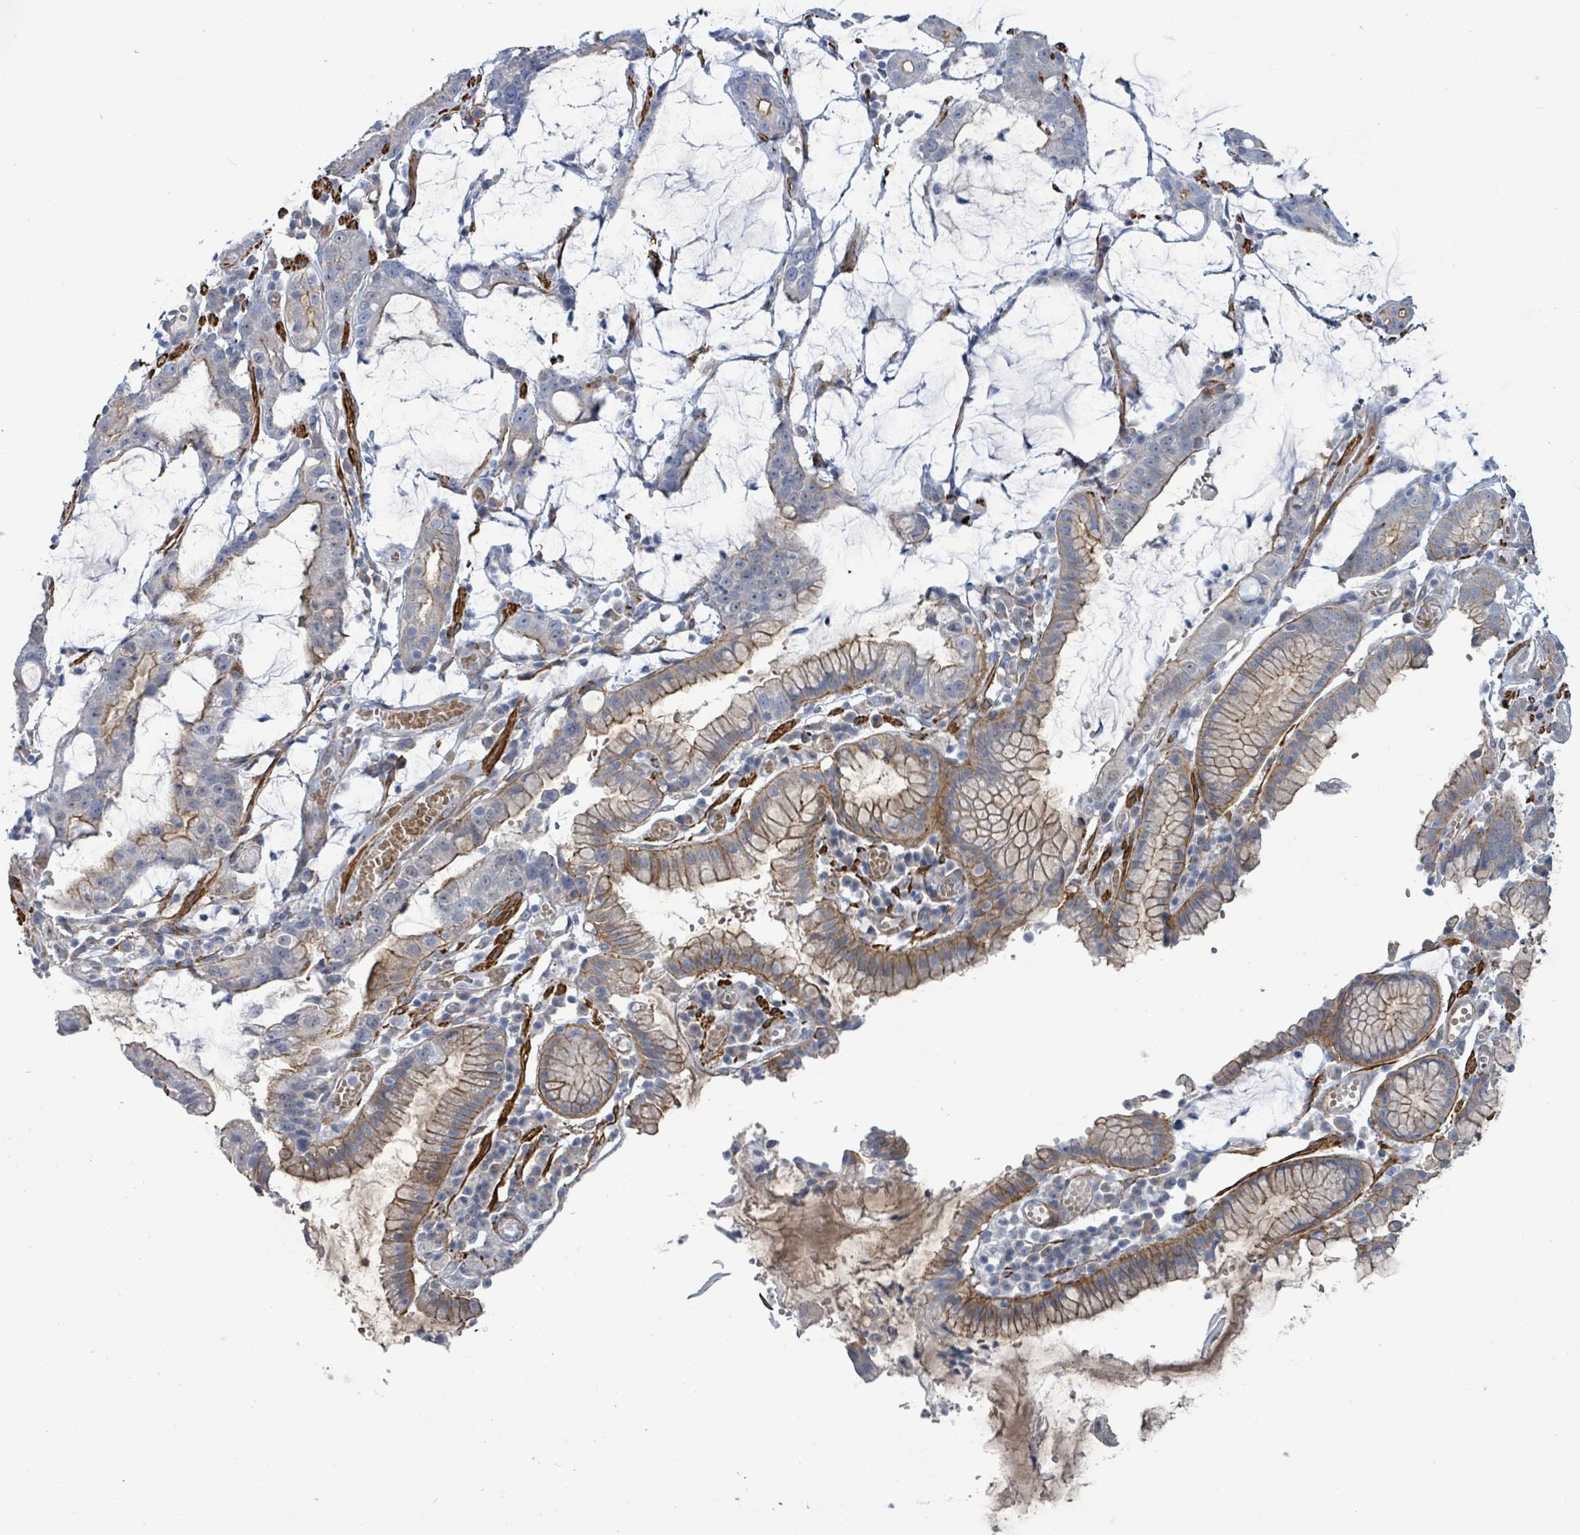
{"staining": {"intensity": "moderate", "quantity": "25%-75%", "location": "cytoplasmic/membranous"}, "tissue": "stomach cancer", "cell_type": "Tumor cells", "image_type": "cancer", "snomed": [{"axis": "morphology", "description": "Adenocarcinoma, NOS"}, {"axis": "topography", "description": "Stomach"}], "caption": "Tumor cells exhibit medium levels of moderate cytoplasmic/membranous staining in about 25%-75% of cells in adenocarcinoma (stomach).", "gene": "DMRTC1B", "patient": {"sex": "male", "age": 55}}